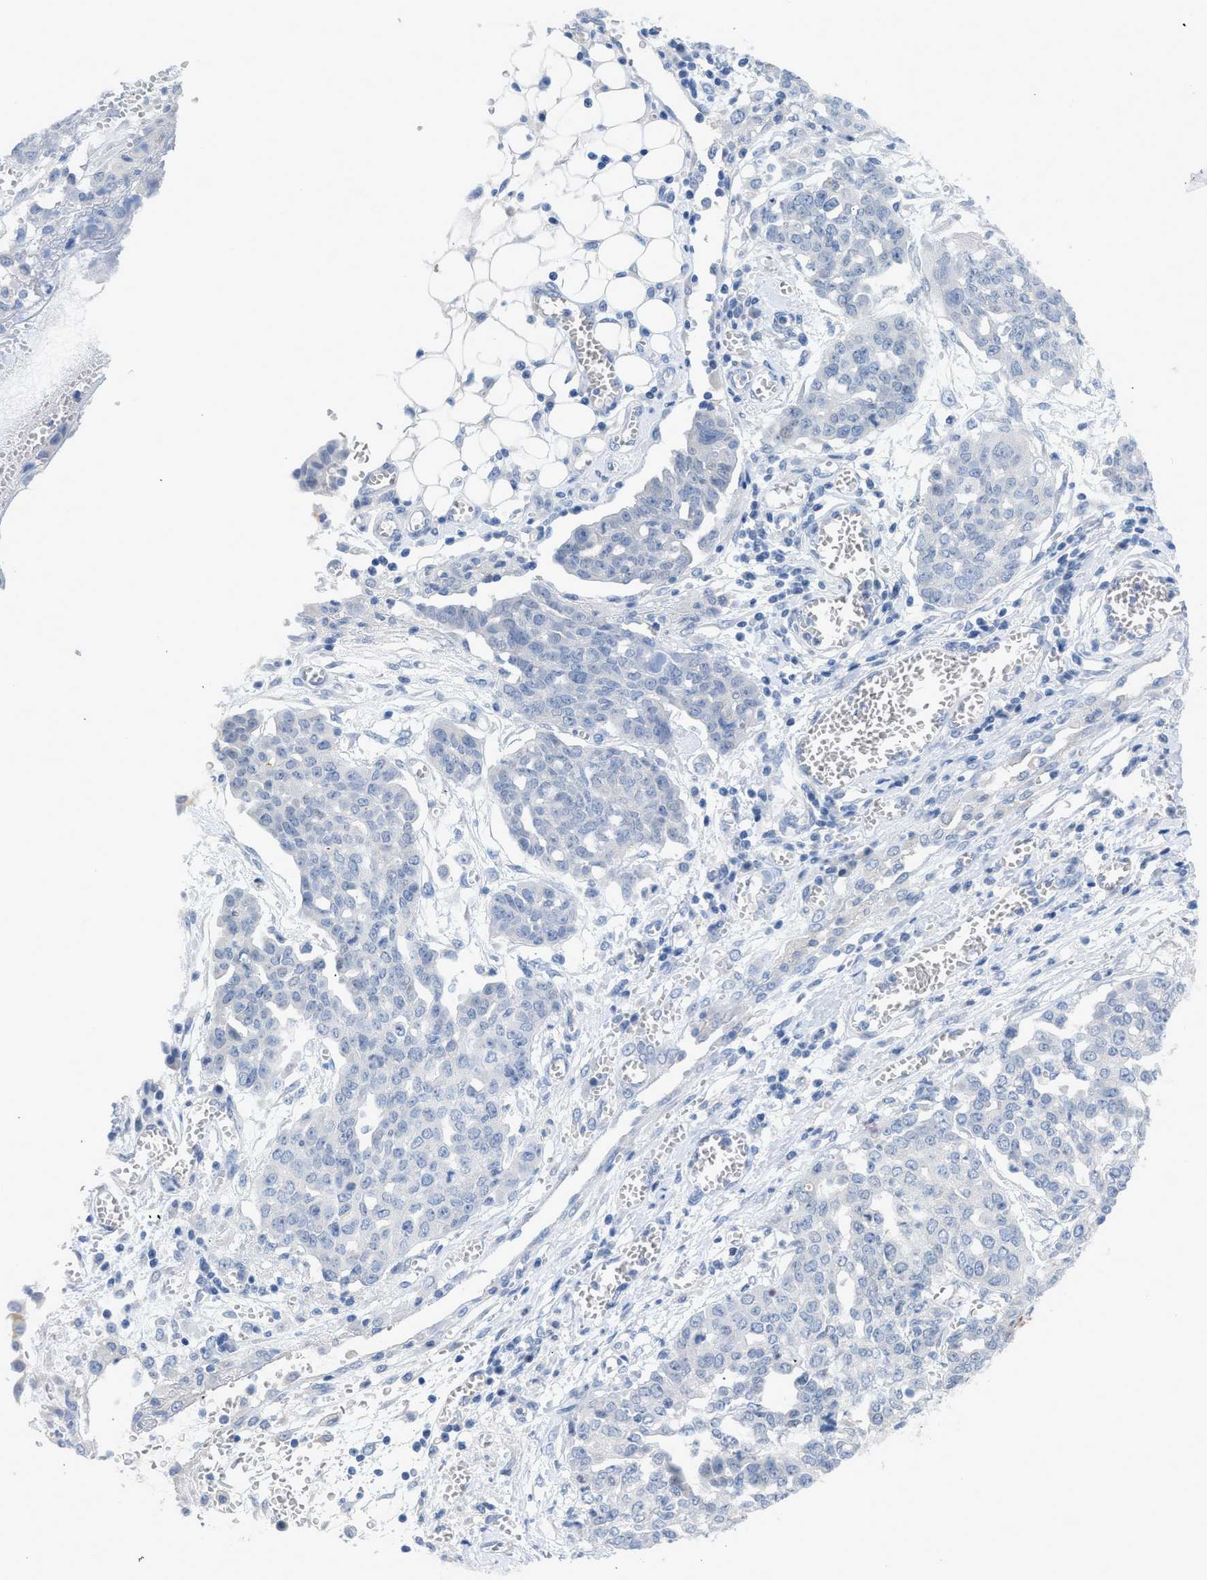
{"staining": {"intensity": "negative", "quantity": "none", "location": "none"}, "tissue": "ovarian cancer", "cell_type": "Tumor cells", "image_type": "cancer", "snomed": [{"axis": "morphology", "description": "Cystadenocarcinoma, serous, NOS"}, {"axis": "topography", "description": "Soft tissue"}, {"axis": "topography", "description": "Ovary"}], "caption": "Ovarian serous cystadenocarcinoma was stained to show a protein in brown. There is no significant staining in tumor cells. (Brightfield microscopy of DAB (3,3'-diaminobenzidine) immunohistochemistry (IHC) at high magnification).", "gene": "TNFAIP1", "patient": {"sex": "female", "age": 57}}